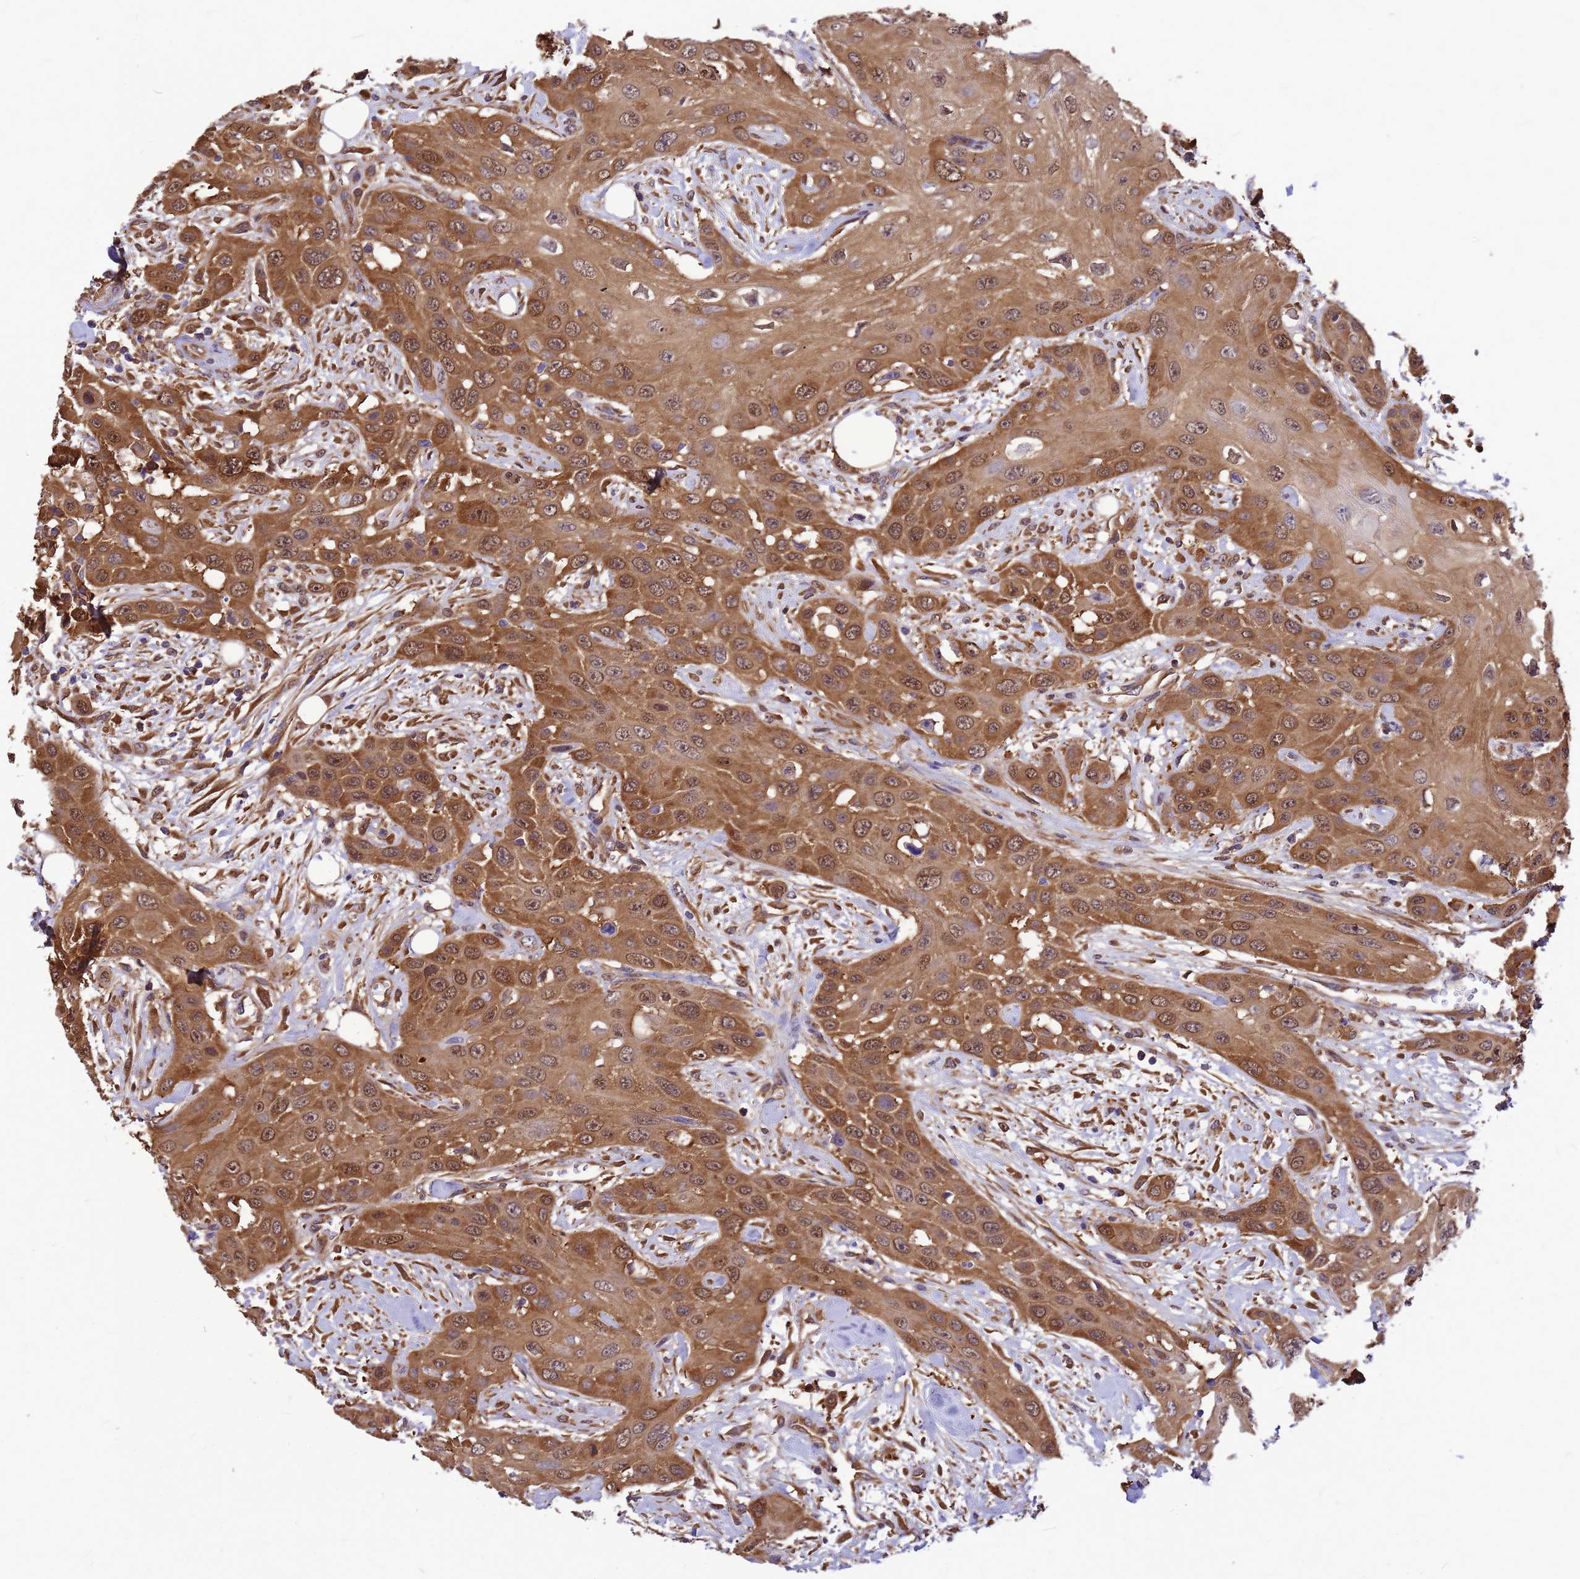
{"staining": {"intensity": "moderate", "quantity": ">75%", "location": "cytoplasmic/membranous,nuclear"}, "tissue": "head and neck cancer", "cell_type": "Tumor cells", "image_type": "cancer", "snomed": [{"axis": "morphology", "description": "Squamous cell carcinoma, NOS"}, {"axis": "topography", "description": "Head-Neck"}], "caption": "A histopathology image of human head and neck squamous cell carcinoma stained for a protein reveals moderate cytoplasmic/membranous and nuclear brown staining in tumor cells. The protein of interest is shown in brown color, while the nuclei are stained blue.", "gene": "GID4", "patient": {"sex": "male", "age": 81}}